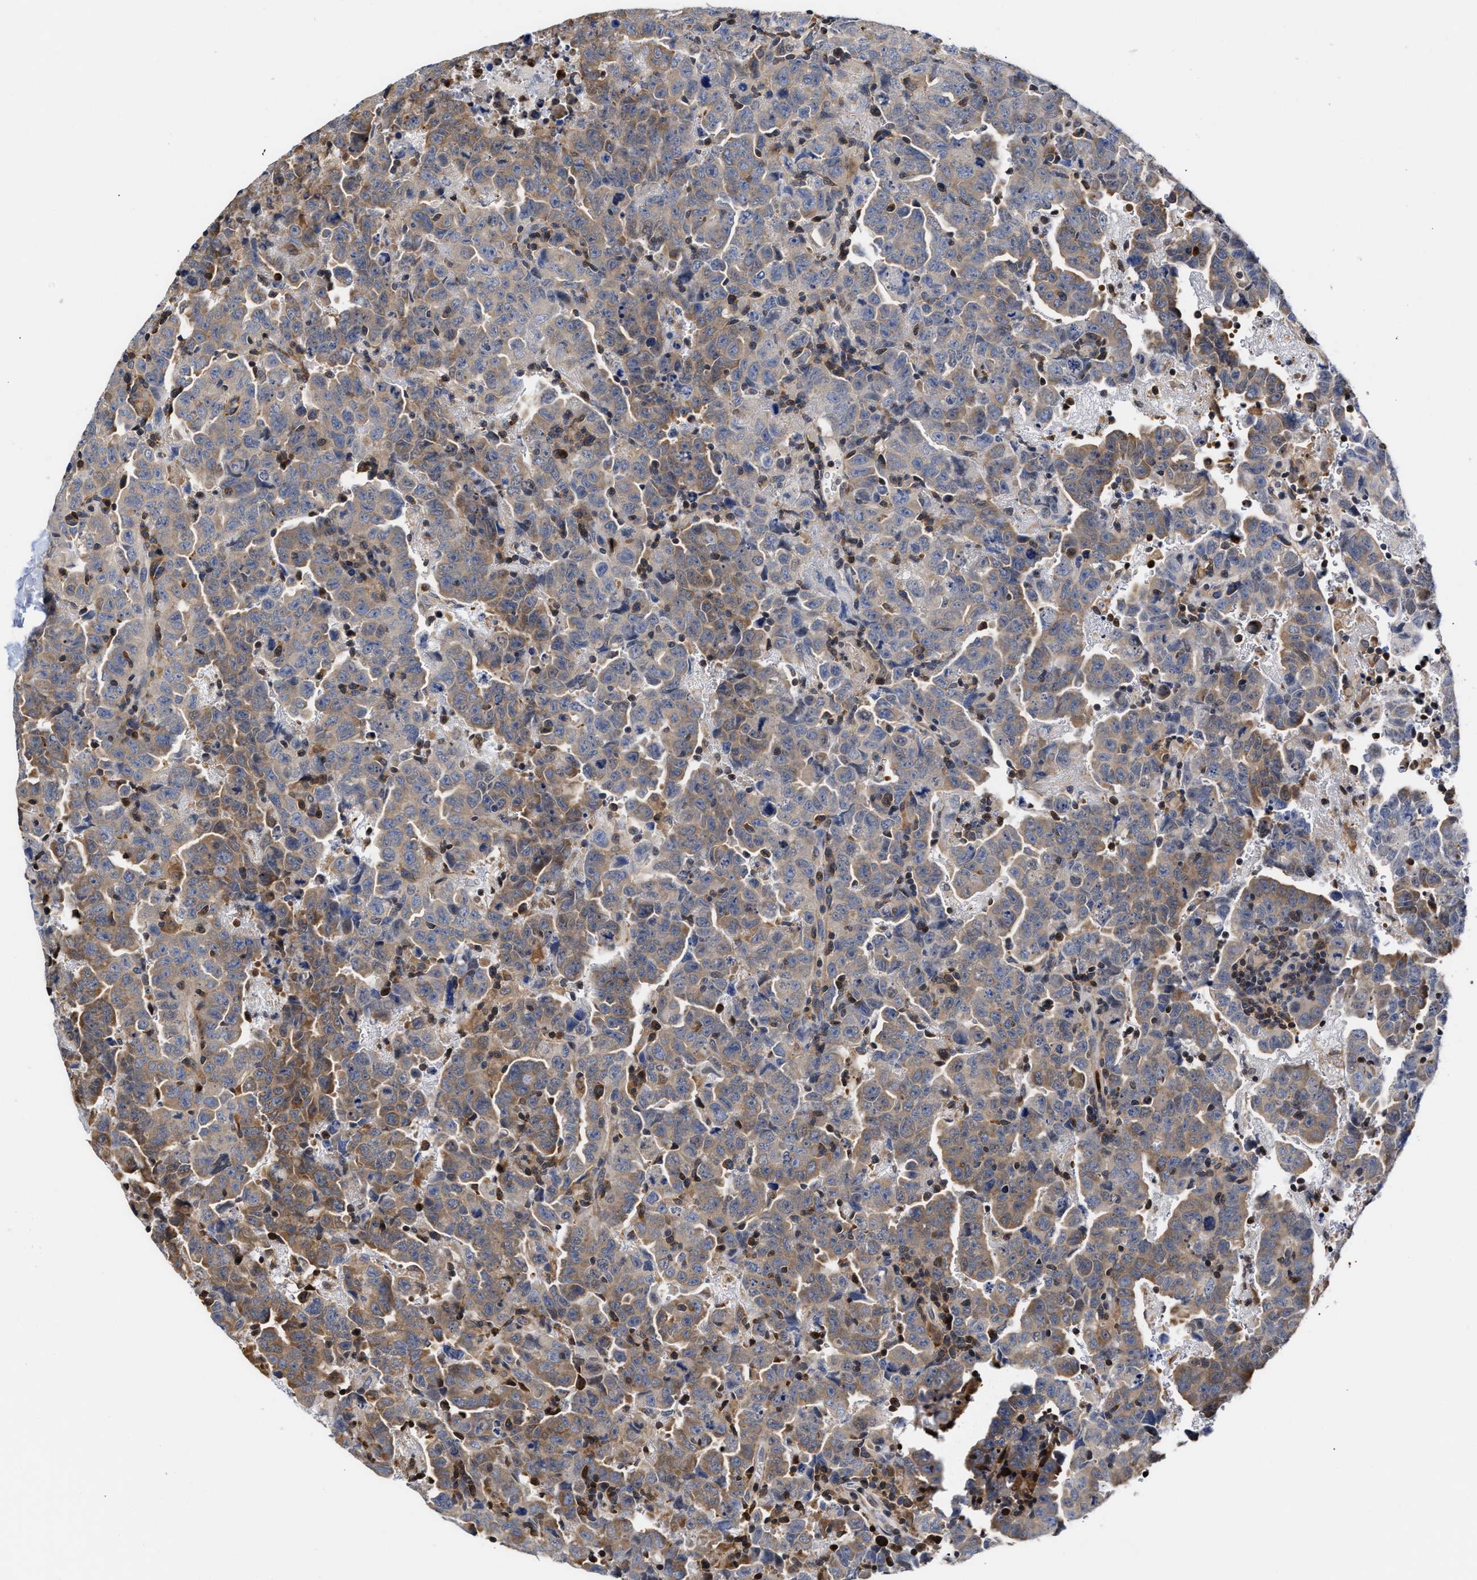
{"staining": {"intensity": "moderate", "quantity": "25%-75%", "location": "cytoplasmic/membranous"}, "tissue": "testis cancer", "cell_type": "Tumor cells", "image_type": "cancer", "snomed": [{"axis": "morphology", "description": "Carcinoma, Embryonal, NOS"}, {"axis": "topography", "description": "Testis"}], "caption": "This is an image of immunohistochemistry staining of embryonal carcinoma (testis), which shows moderate staining in the cytoplasmic/membranous of tumor cells.", "gene": "KLHDC1", "patient": {"sex": "male", "age": 28}}